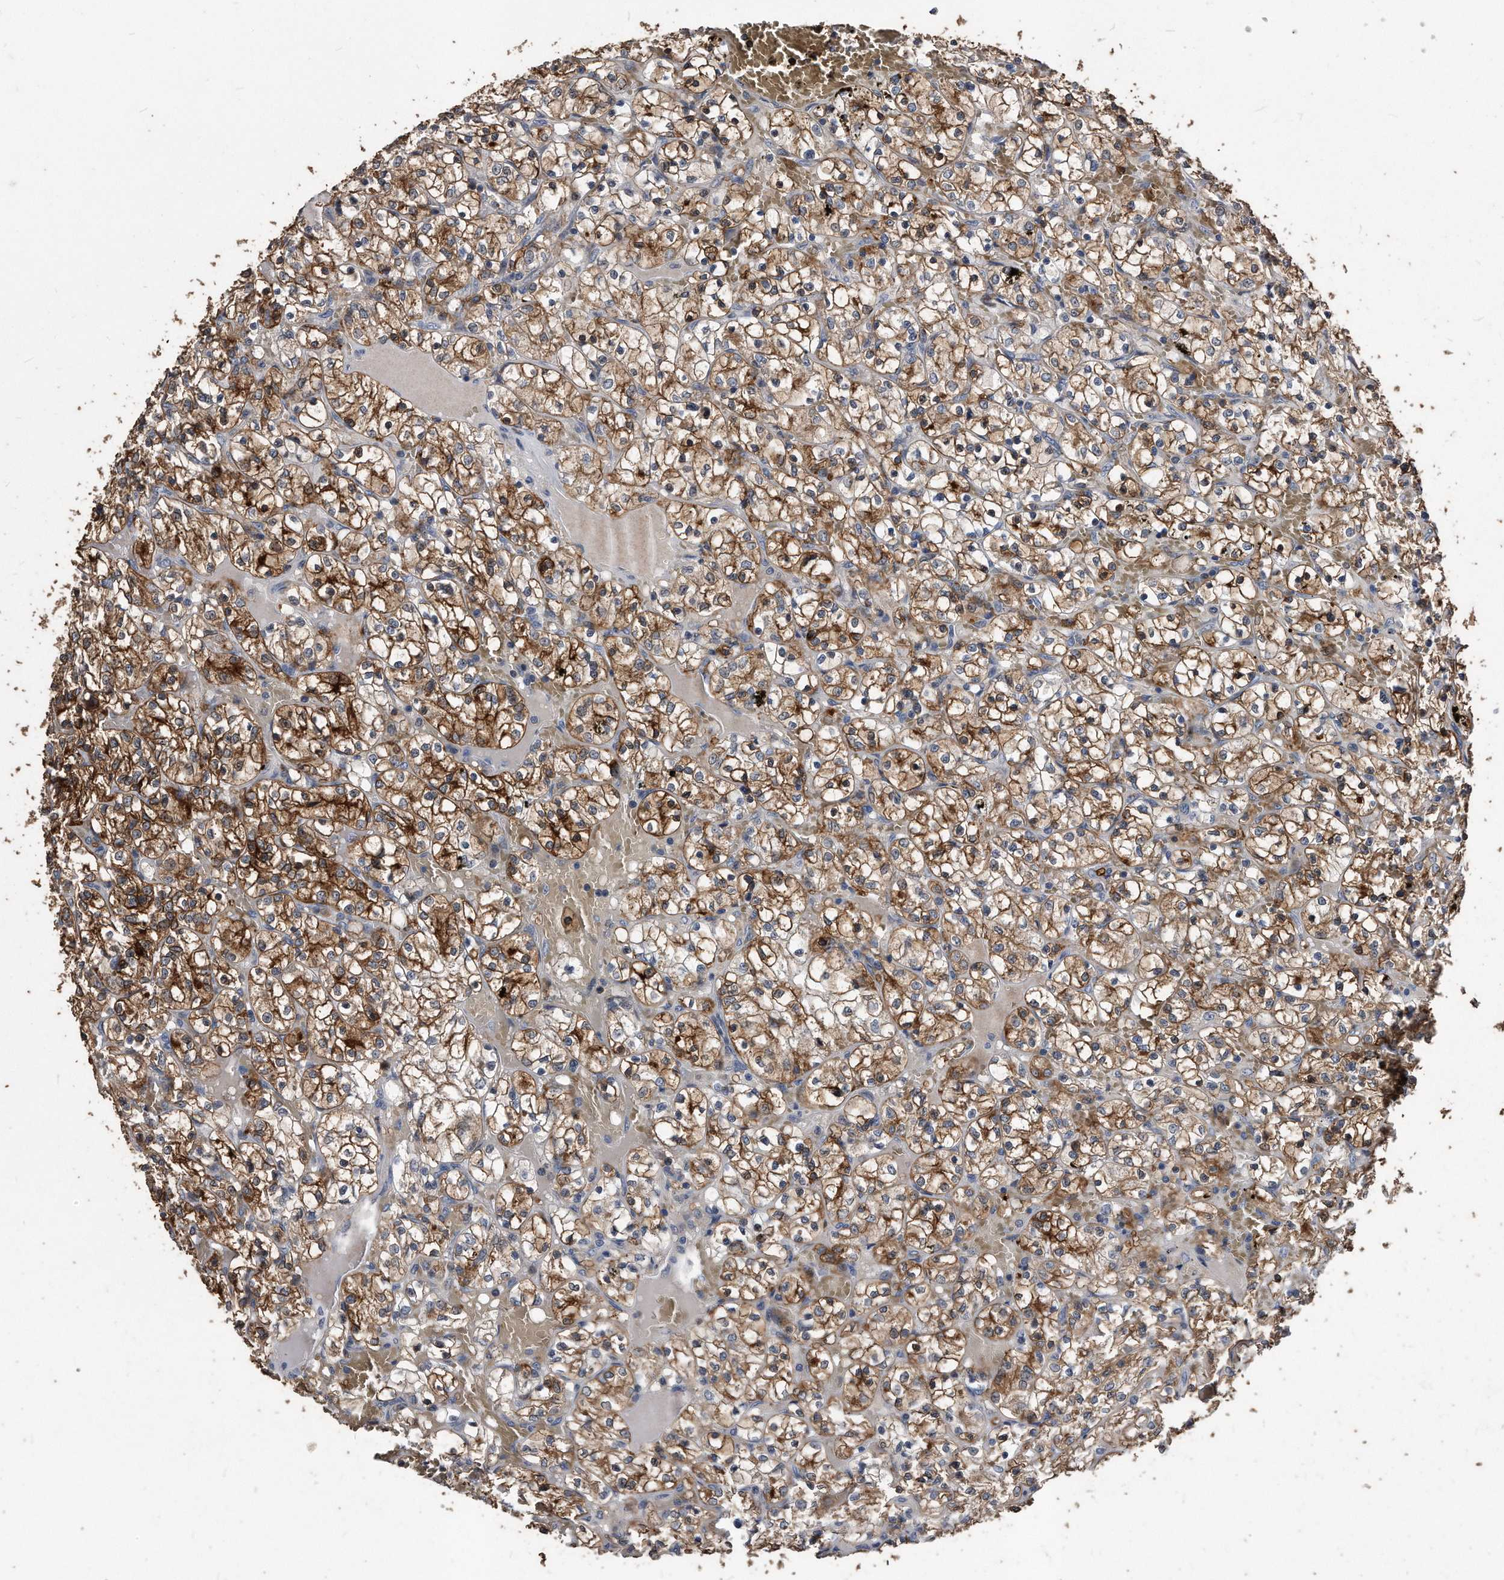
{"staining": {"intensity": "moderate", "quantity": ">75%", "location": "cytoplasmic/membranous"}, "tissue": "renal cancer", "cell_type": "Tumor cells", "image_type": "cancer", "snomed": [{"axis": "morphology", "description": "Adenocarcinoma, NOS"}, {"axis": "topography", "description": "Kidney"}], "caption": "A brown stain shows moderate cytoplasmic/membranous positivity of a protein in adenocarcinoma (renal) tumor cells.", "gene": "IL20RA", "patient": {"sex": "female", "age": 69}}